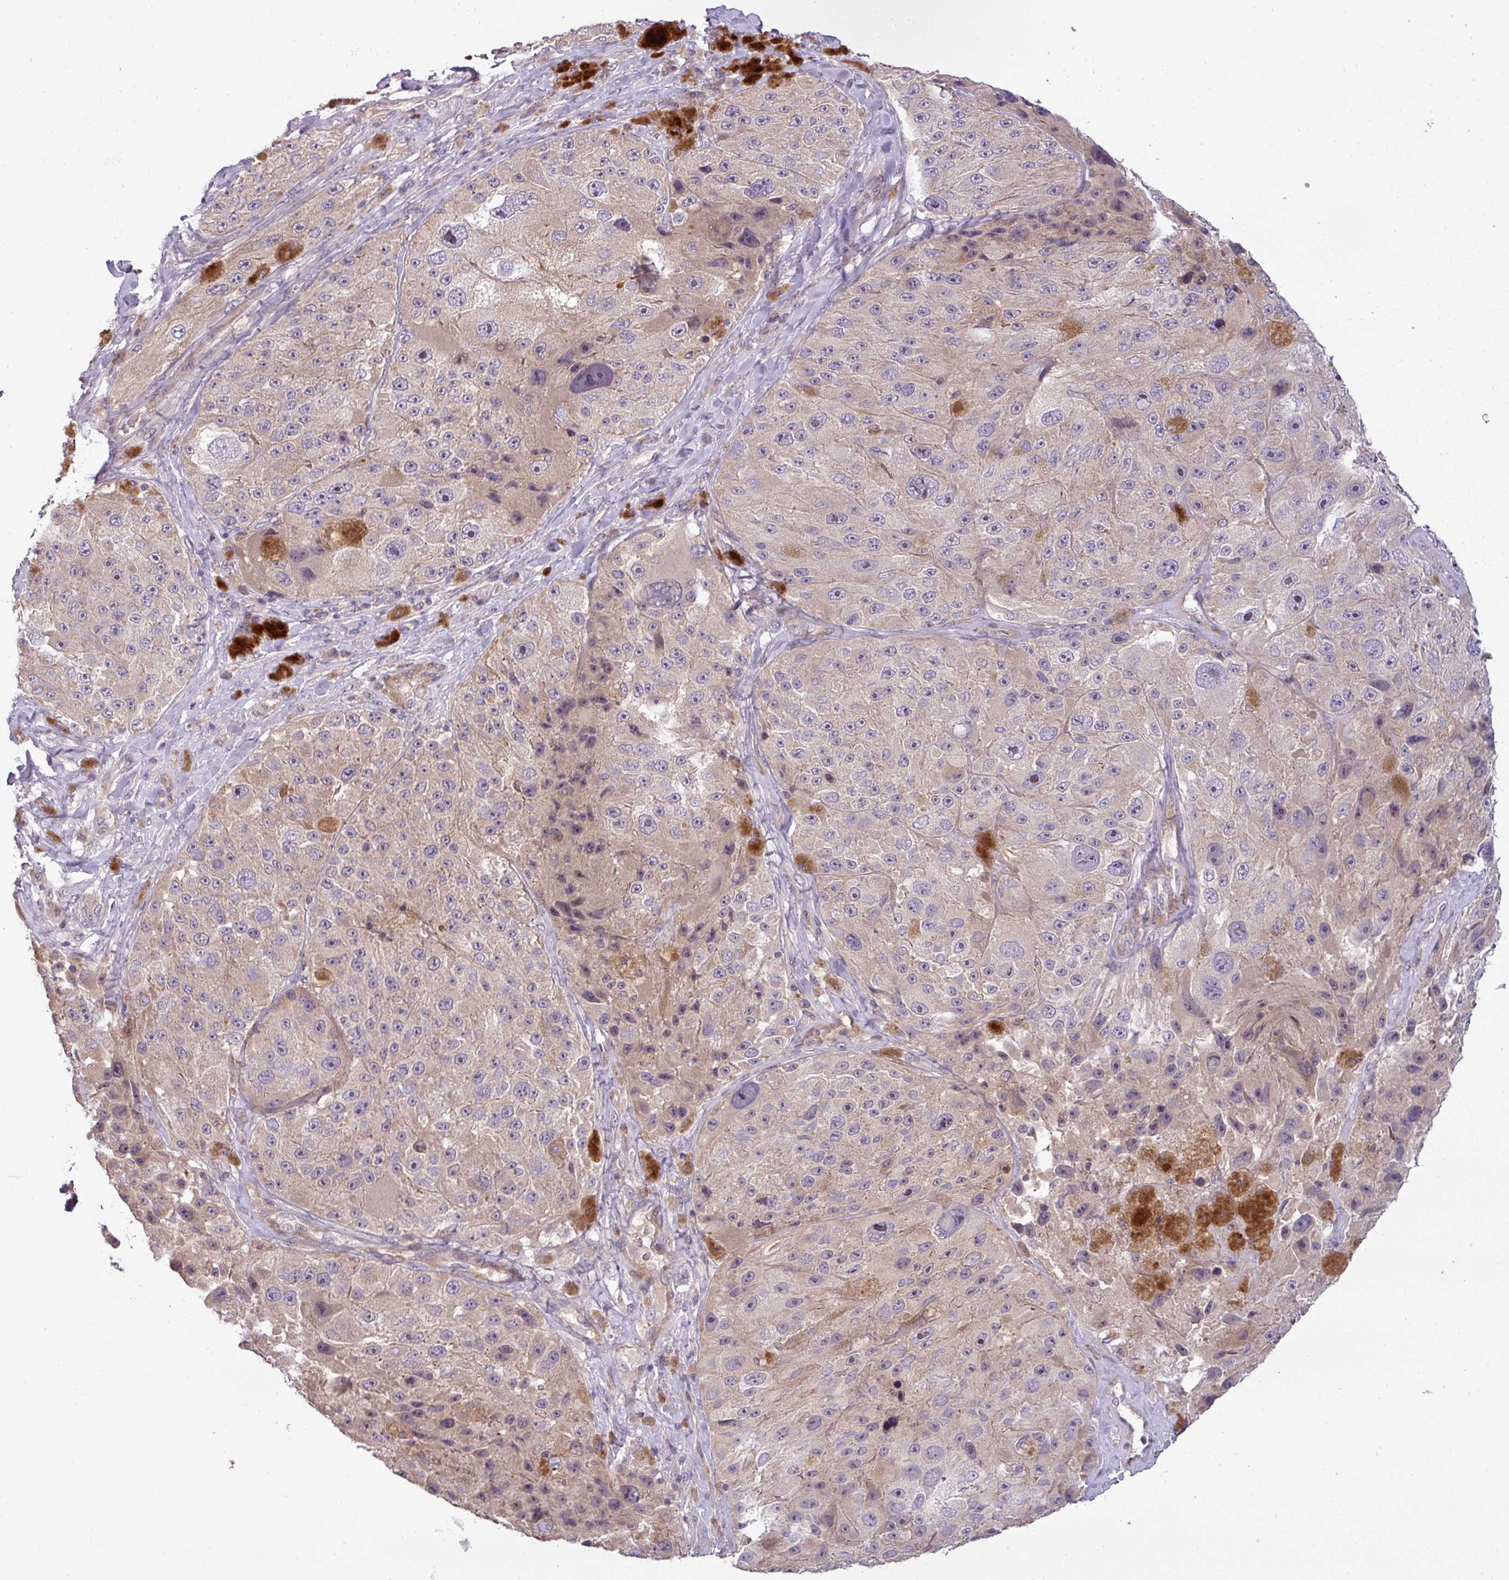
{"staining": {"intensity": "weak", "quantity": "<25%", "location": "cytoplasmic/membranous"}, "tissue": "melanoma", "cell_type": "Tumor cells", "image_type": "cancer", "snomed": [{"axis": "morphology", "description": "Malignant melanoma, Metastatic site"}, {"axis": "topography", "description": "Lymph node"}], "caption": "Micrograph shows no protein expression in tumor cells of melanoma tissue.", "gene": "ZNF35", "patient": {"sex": "male", "age": 62}}